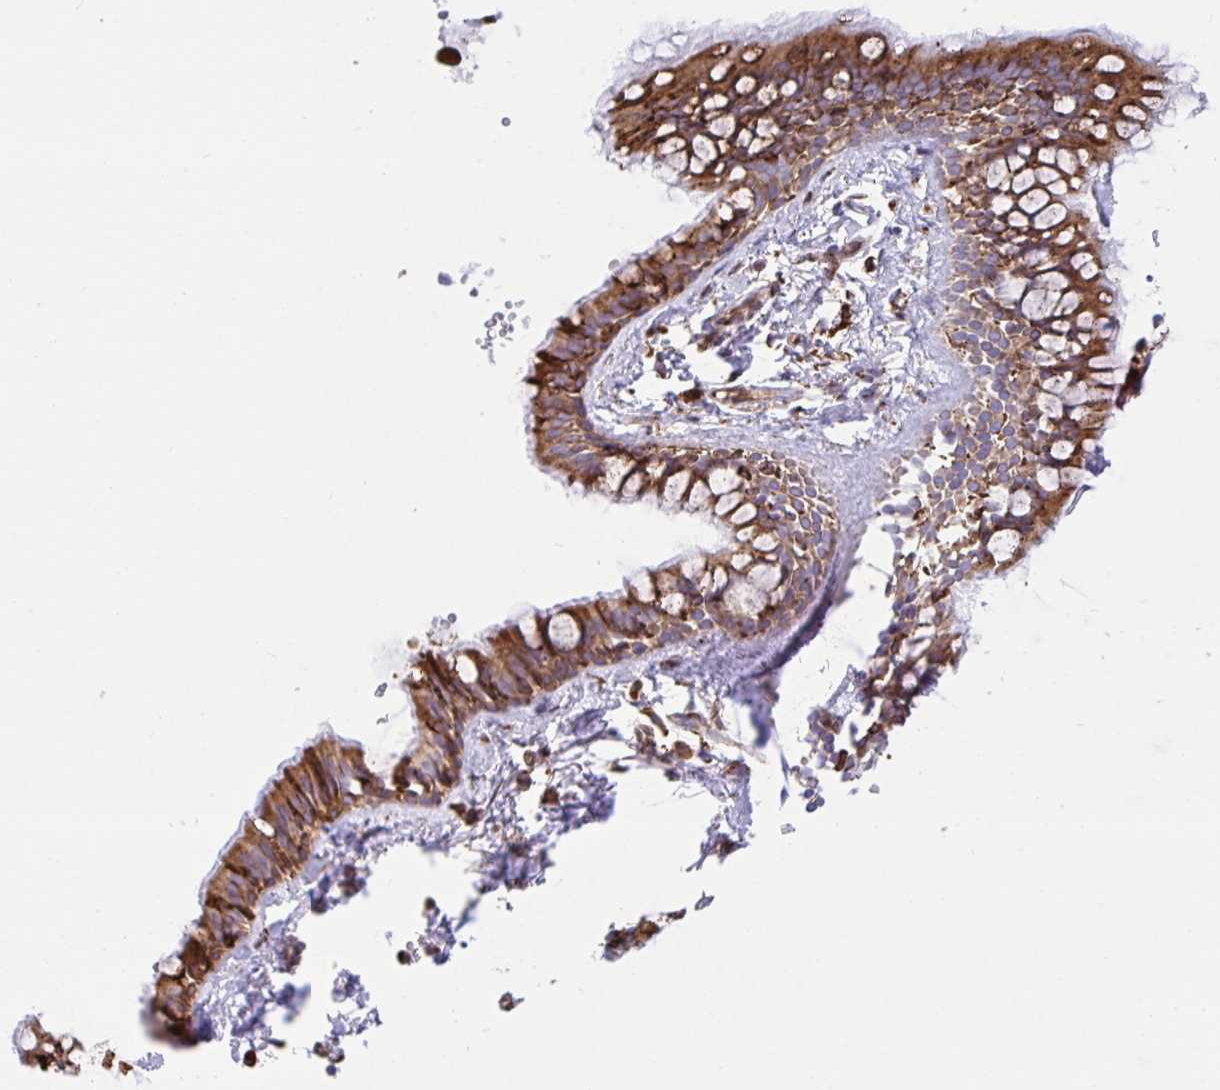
{"staining": {"intensity": "moderate", "quantity": ">75%", "location": "cytoplasmic/membranous"}, "tissue": "bronchus", "cell_type": "Respiratory epithelial cells", "image_type": "normal", "snomed": [{"axis": "morphology", "description": "Normal tissue, NOS"}, {"axis": "topography", "description": "Bronchus"}], "caption": "IHC of benign bronchus demonstrates medium levels of moderate cytoplasmic/membranous expression in about >75% of respiratory epithelial cells.", "gene": "CLGN", "patient": {"sex": "female", "age": 59}}